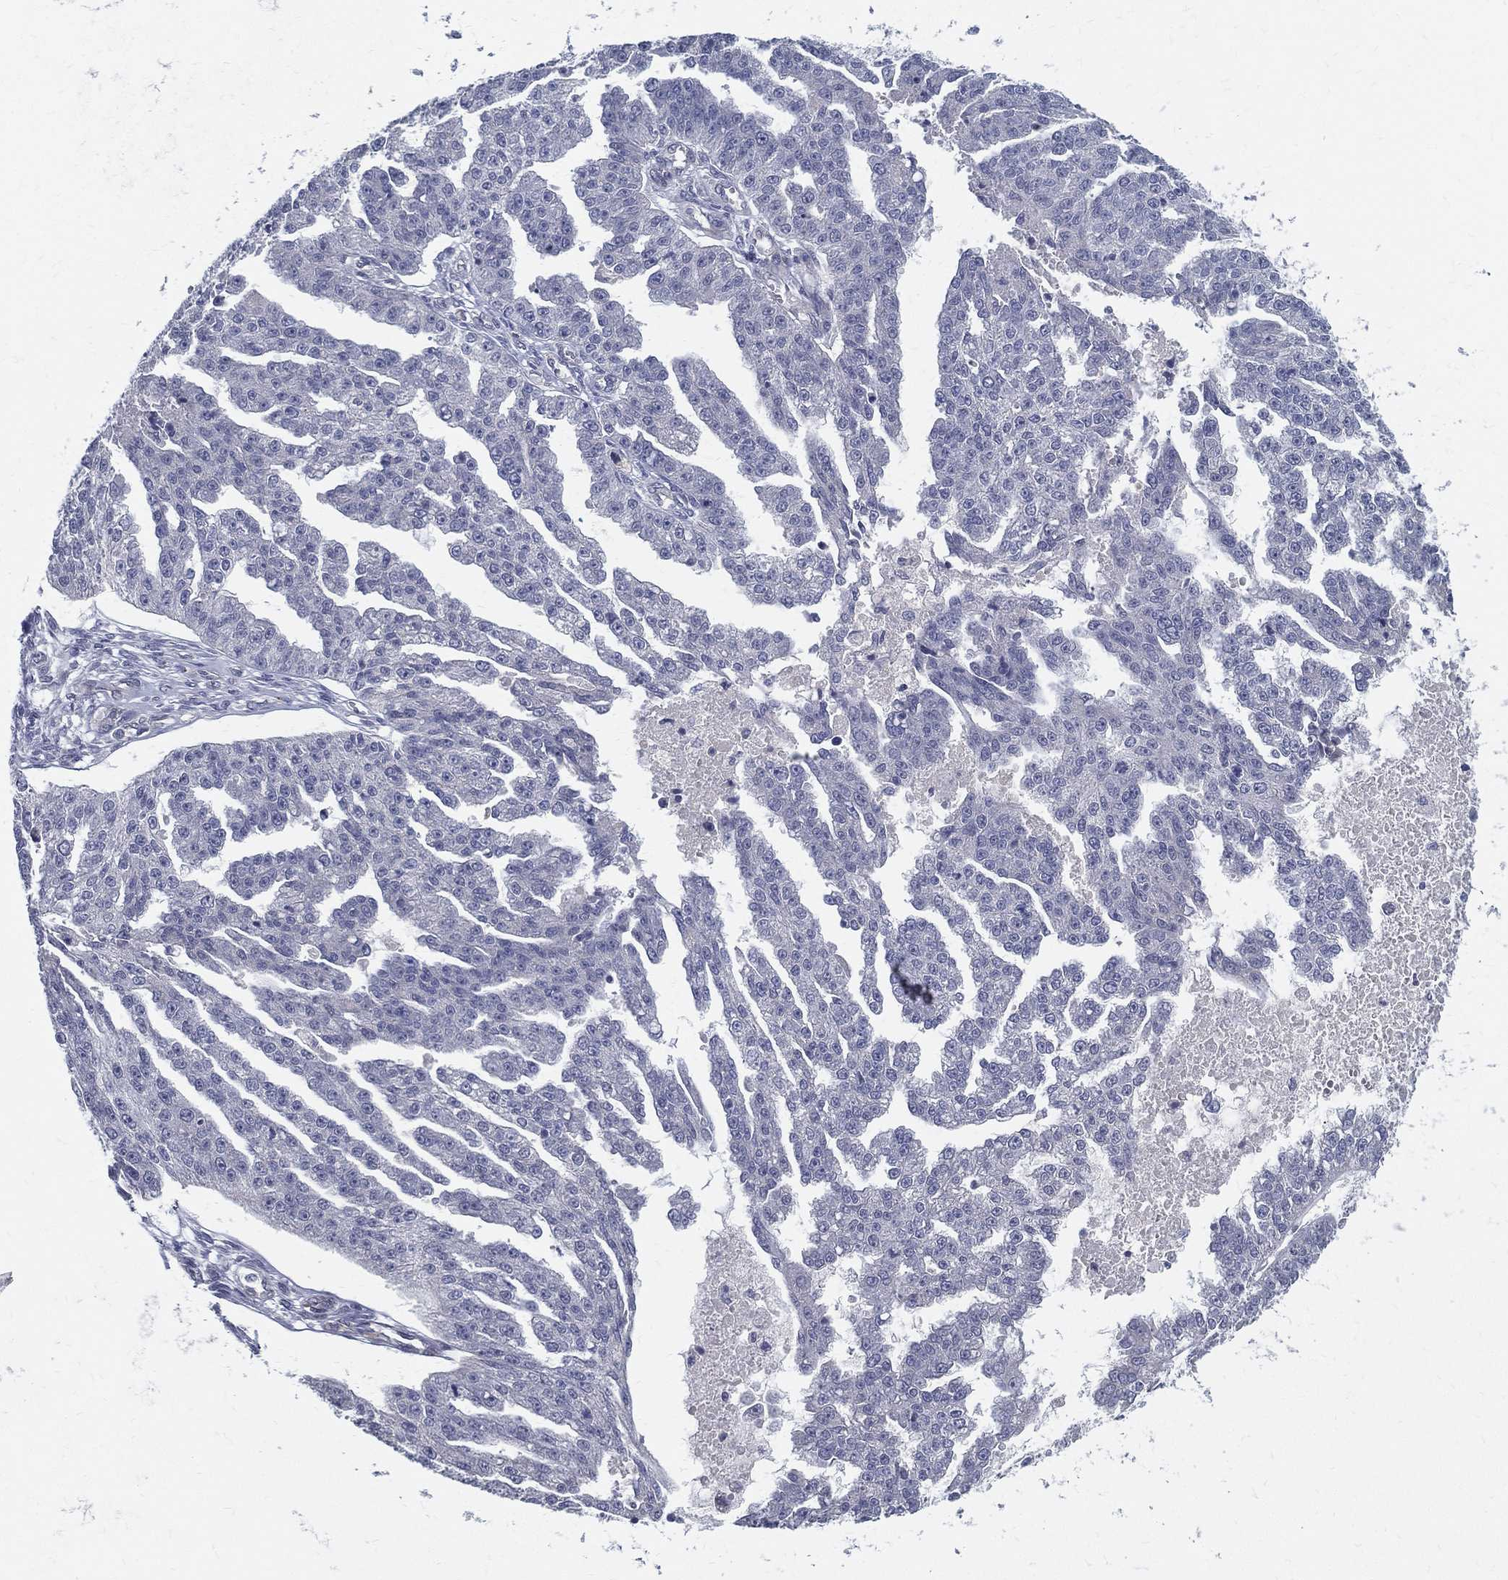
{"staining": {"intensity": "negative", "quantity": "none", "location": "none"}, "tissue": "ovarian cancer", "cell_type": "Tumor cells", "image_type": "cancer", "snomed": [{"axis": "morphology", "description": "Cystadenocarcinoma, serous, NOS"}, {"axis": "topography", "description": "Ovary"}], "caption": "This is an immunohistochemistry image of human serous cystadenocarcinoma (ovarian). There is no positivity in tumor cells.", "gene": "LRRC56", "patient": {"sex": "female", "age": 58}}